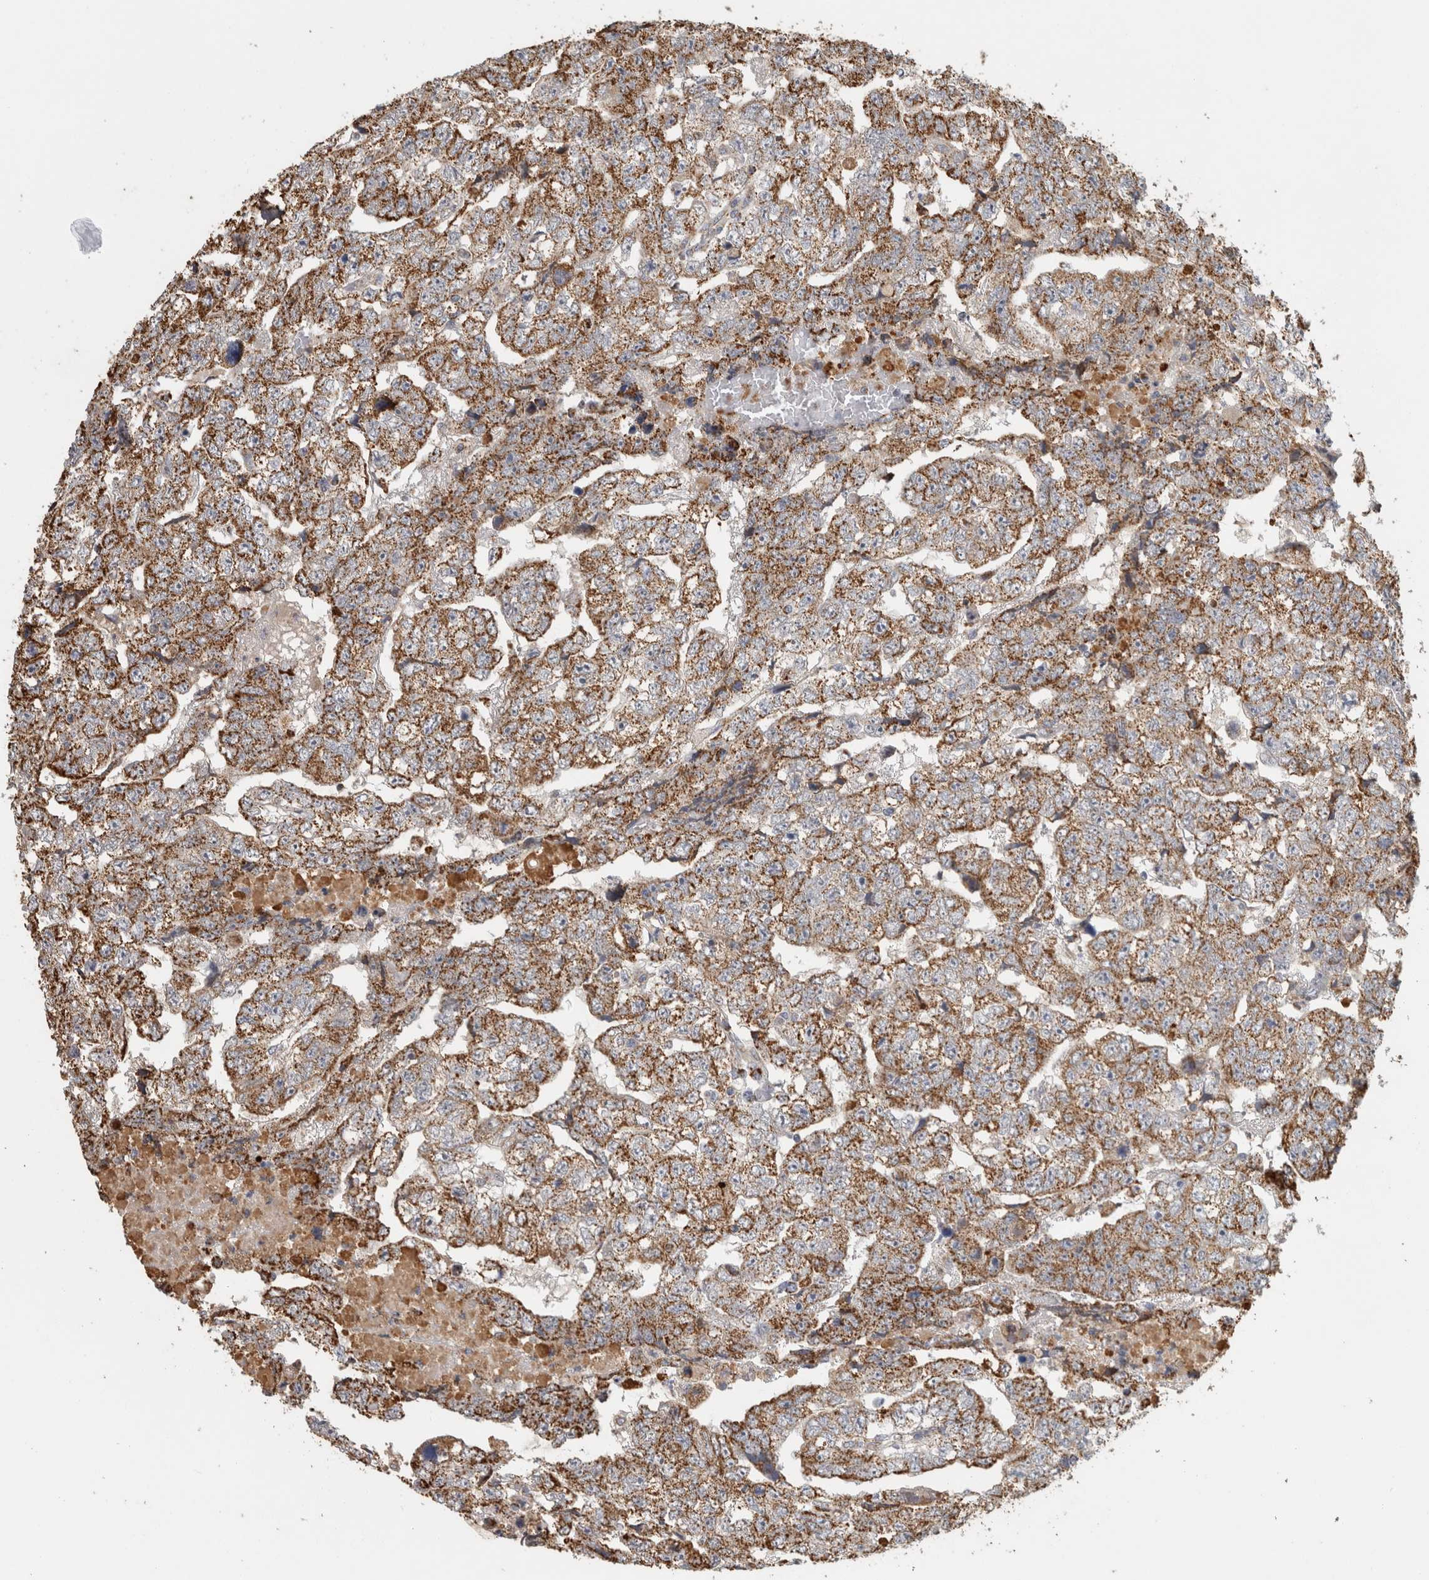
{"staining": {"intensity": "moderate", "quantity": ">75%", "location": "cytoplasmic/membranous"}, "tissue": "testis cancer", "cell_type": "Tumor cells", "image_type": "cancer", "snomed": [{"axis": "morphology", "description": "Carcinoma, Embryonal, NOS"}, {"axis": "topography", "description": "Testis"}], "caption": "The photomicrograph exhibits immunohistochemical staining of testis cancer (embryonal carcinoma). There is moderate cytoplasmic/membranous expression is present in about >75% of tumor cells. (DAB (3,3'-diaminobenzidine) = brown stain, brightfield microscopy at high magnification).", "gene": "ST8SIA1", "patient": {"sex": "male", "age": 36}}